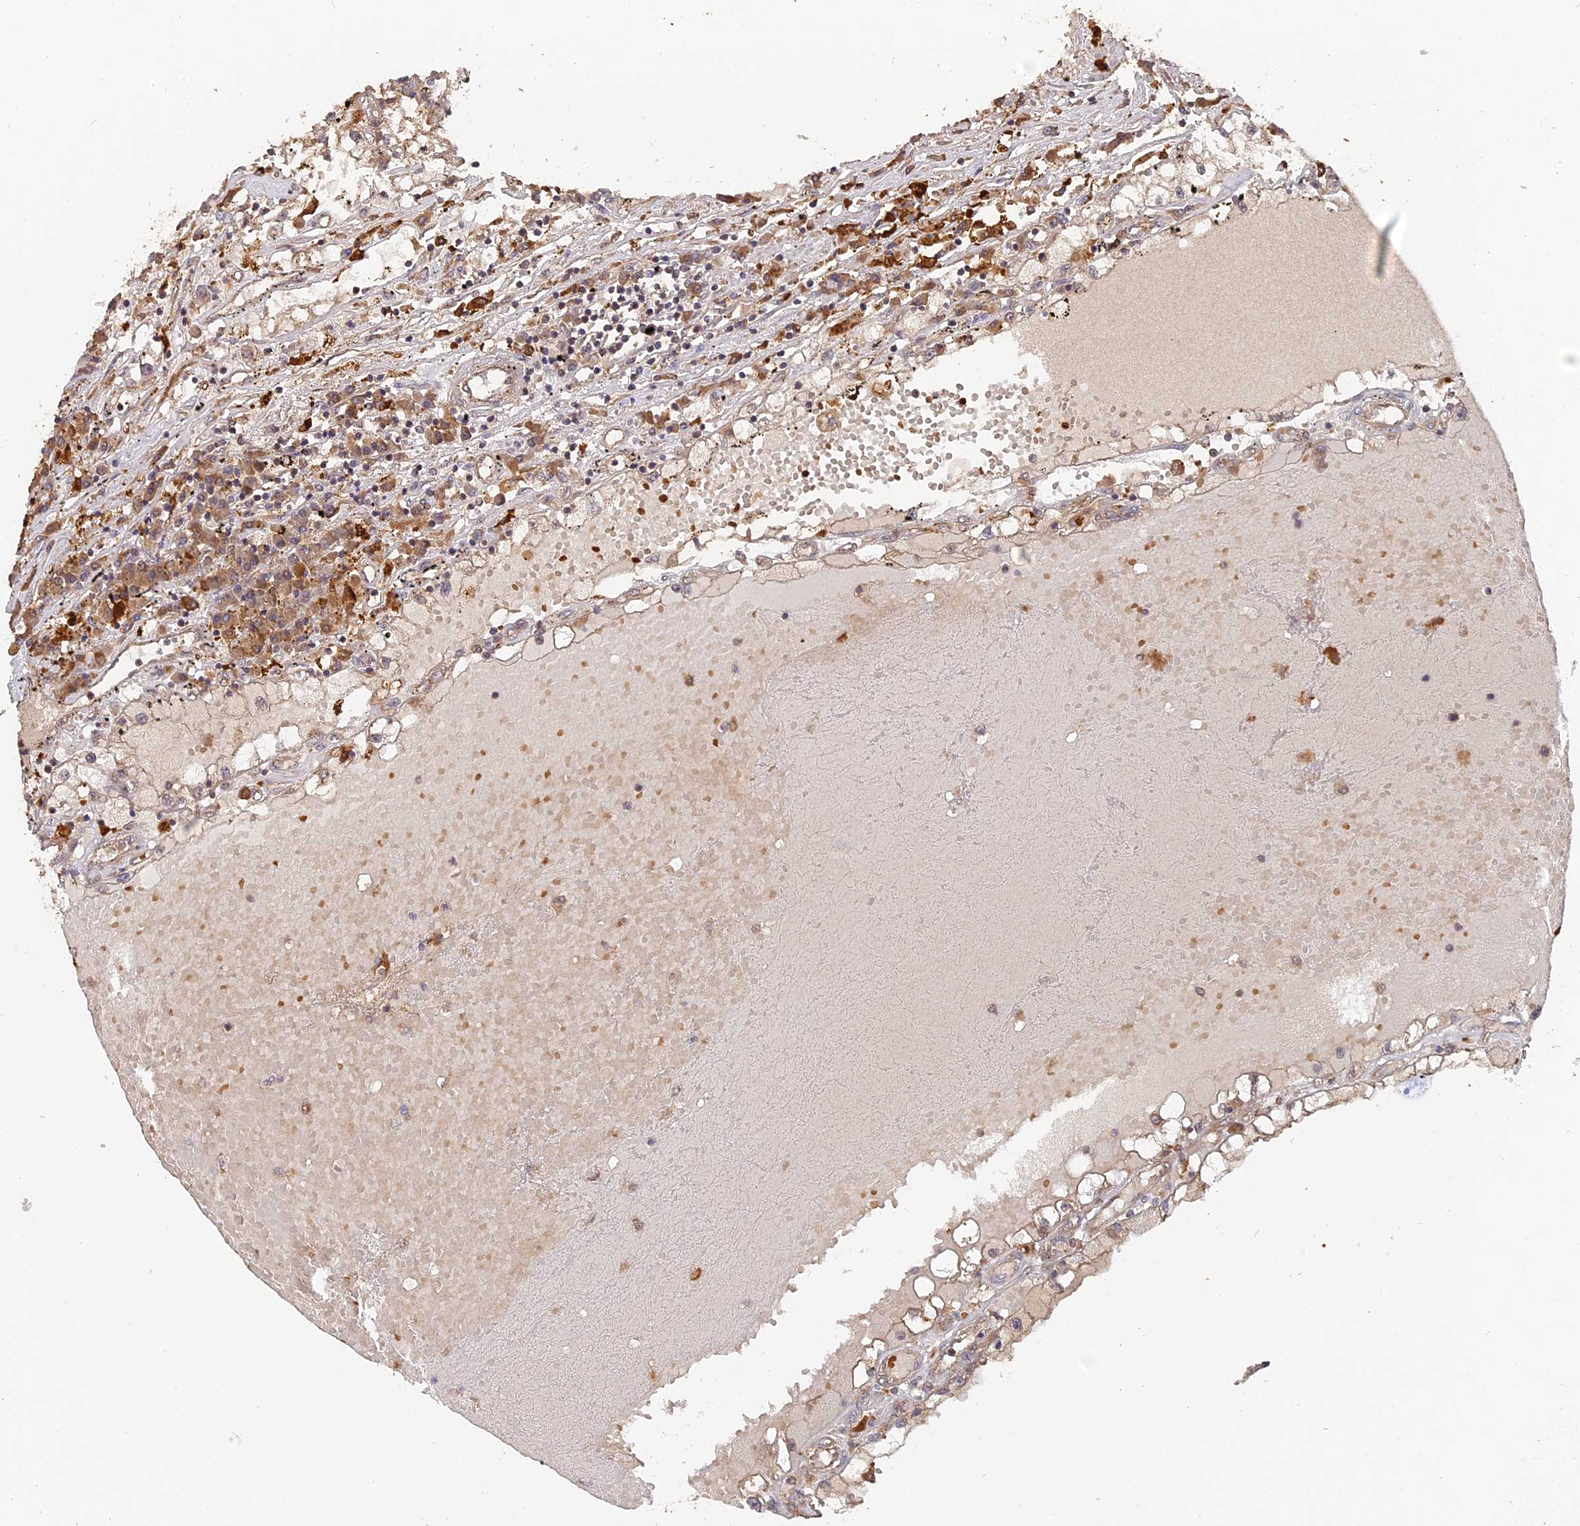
{"staining": {"intensity": "weak", "quantity": "<25%", "location": "cytoplasmic/membranous"}, "tissue": "renal cancer", "cell_type": "Tumor cells", "image_type": "cancer", "snomed": [{"axis": "morphology", "description": "Adenocarcinoma, NOS"}, {"axis": "topography", "description": "Kidney"}], "caption": "Image shows no protein staining in tumor cells of renal cancer tissue.", "gene": "ARHGAP40", "patient": {"sex": "male", "age": 56}}